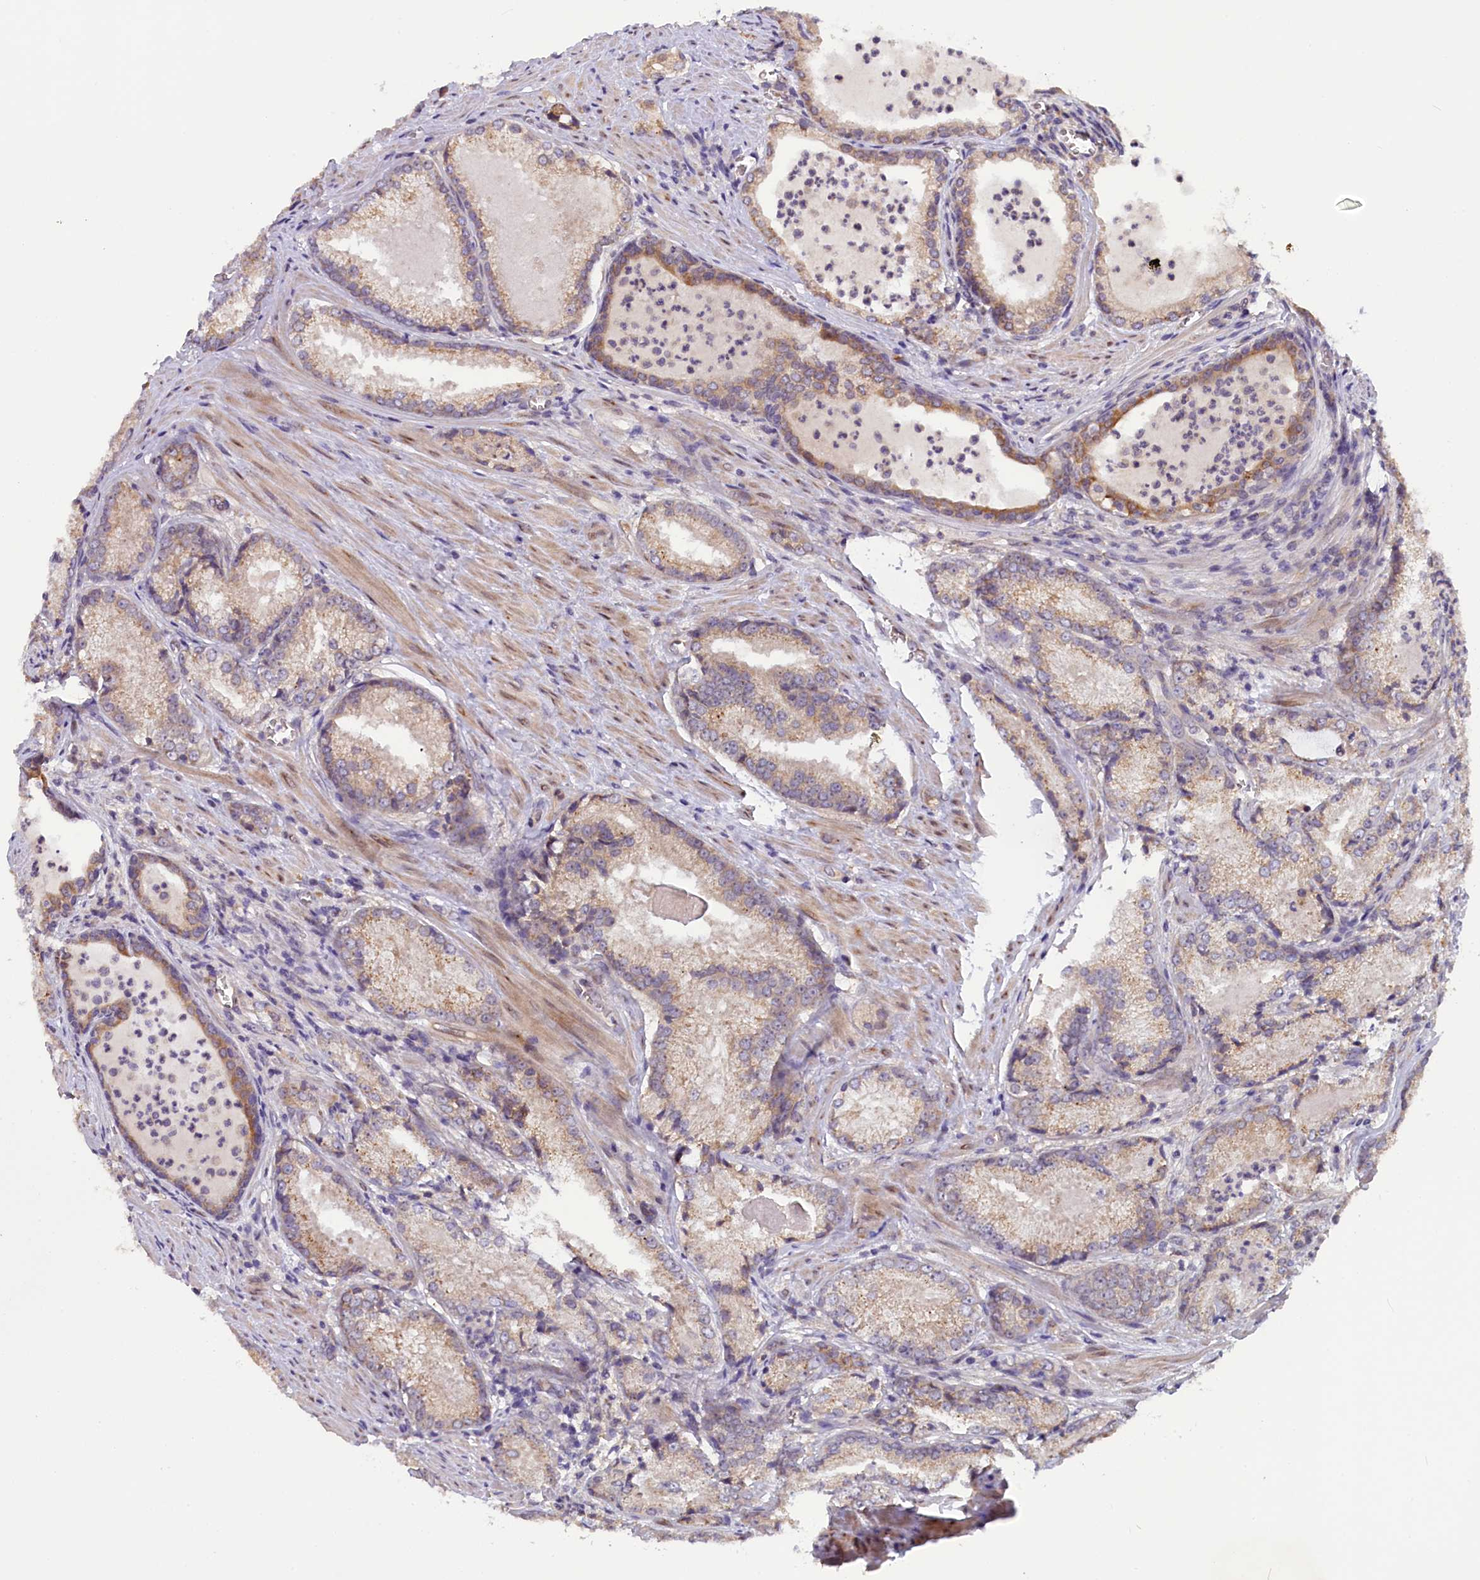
{"staining": {"intensity": "weak", "quantity": "25%-75%", "location": "cytoplasmic/membranous"}, "tissue": "prostate cancer", "cell_type": "Tumor cells", "image_type": "cancer", "snomed": [{"axis": "morphology", "description": "Adenocarcinoma, Low grade"}, {"axis": "topography", "description": "Prostate"}], "caption": "Tumor cells demonstrate low levels of weak cytoplasmic/membranous positivity in approximately 25%-75% of cells in low-grade adenocarcinoma (prostate).", "gene": "CCDC9B", "patient": {"sex": "male", "age": 54}}